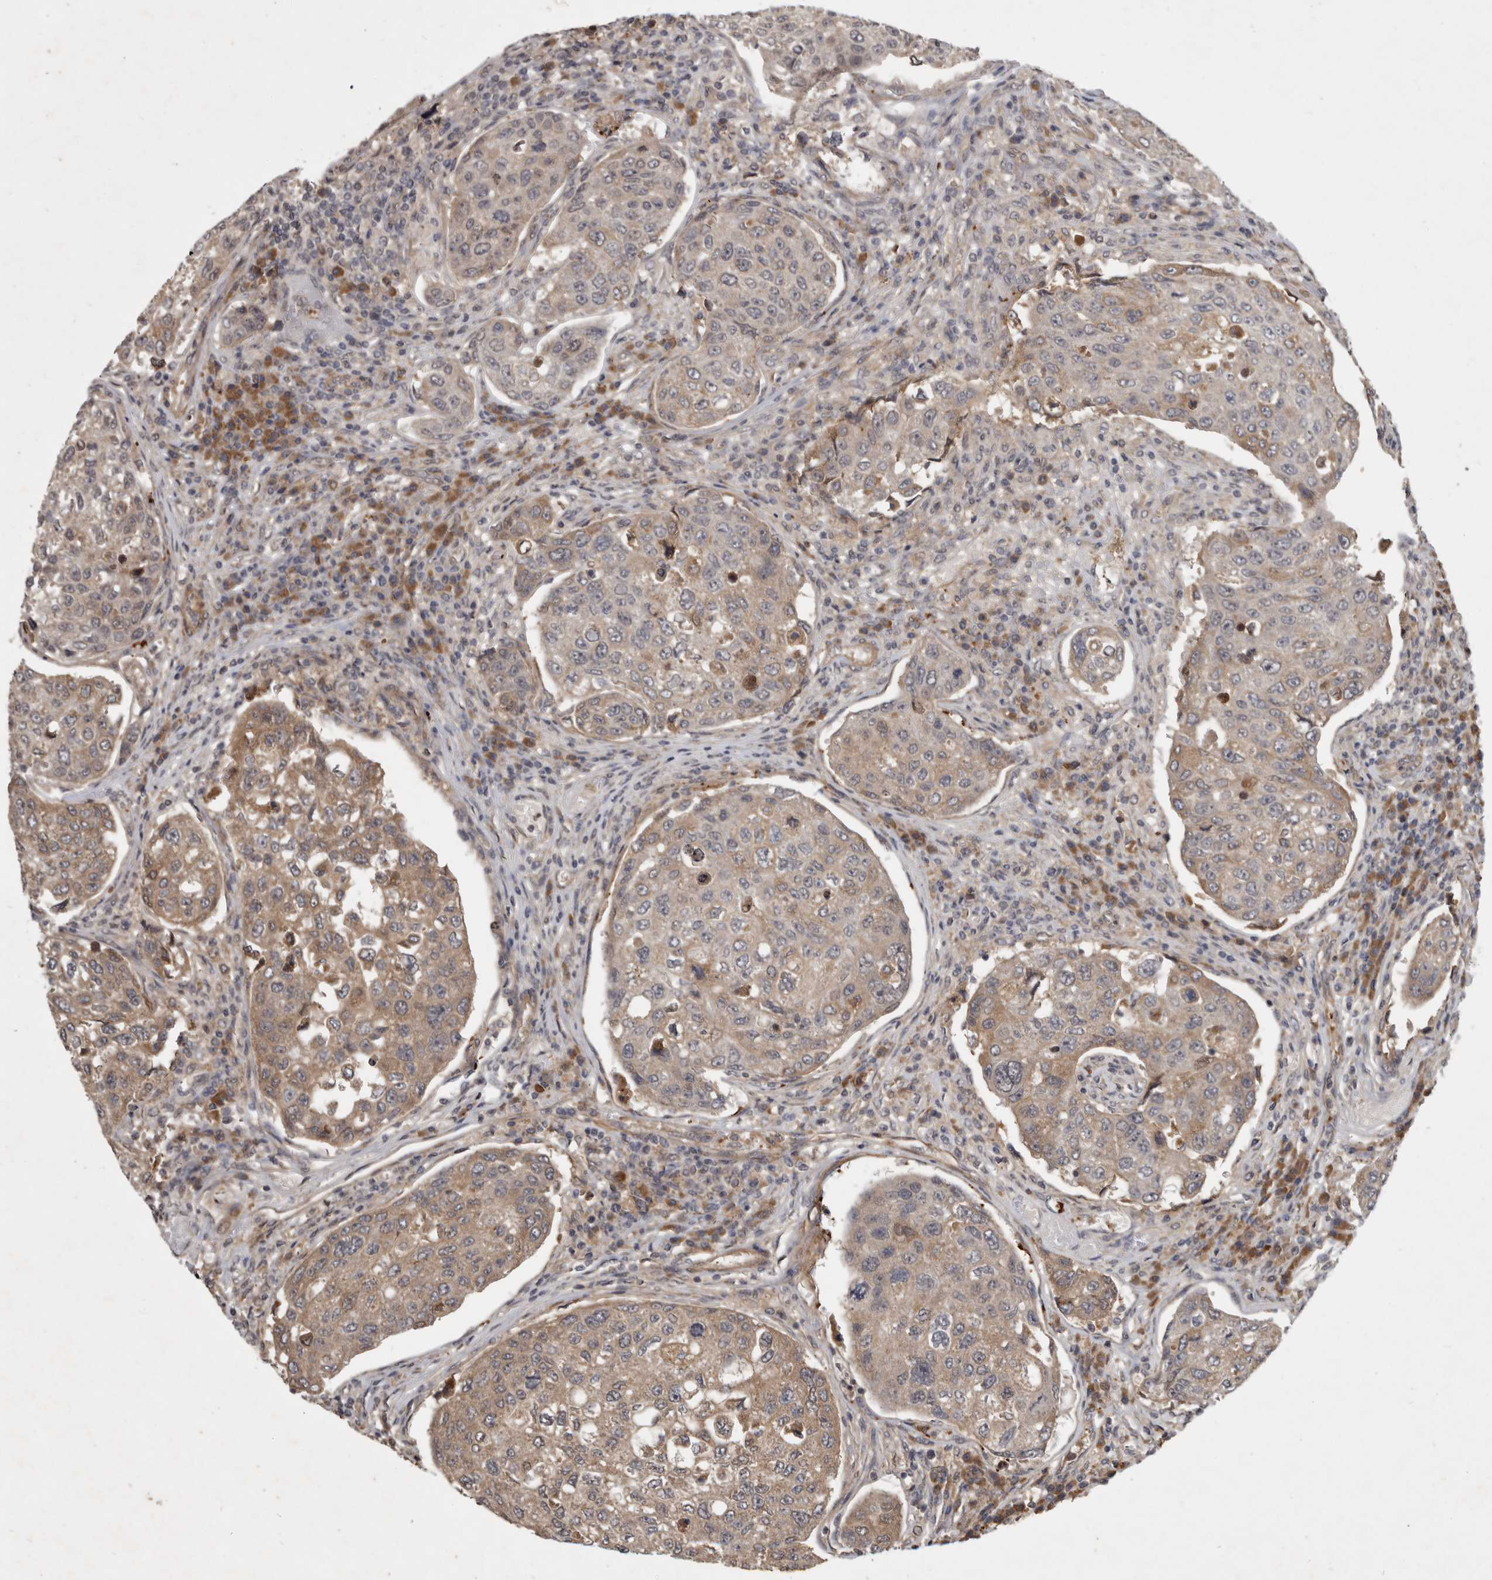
{"staining": {"intensity": "moderate", "quantity": "<25%", "location": "cytoplasmic/membranous"}, "tissue": "urothelial cancer", "cell_type": "Tumor cells", "image_type": "cancer", "snomed": [{"axis": "morphology", "description": "Urothelial carcinoma, High grade"}, {"axis": "topography", "description": "Lymph node"}, {"axis": "topography", "description": "Urinary bladder"}], "caption": "Urothelial cancer stained for a protein (brown) shows moderate cytoplasmic/membranous positive expression in about <25% of tumor cells.", "gene": "DNAJC28", "patient": {"sex": "male", "age": 51}}